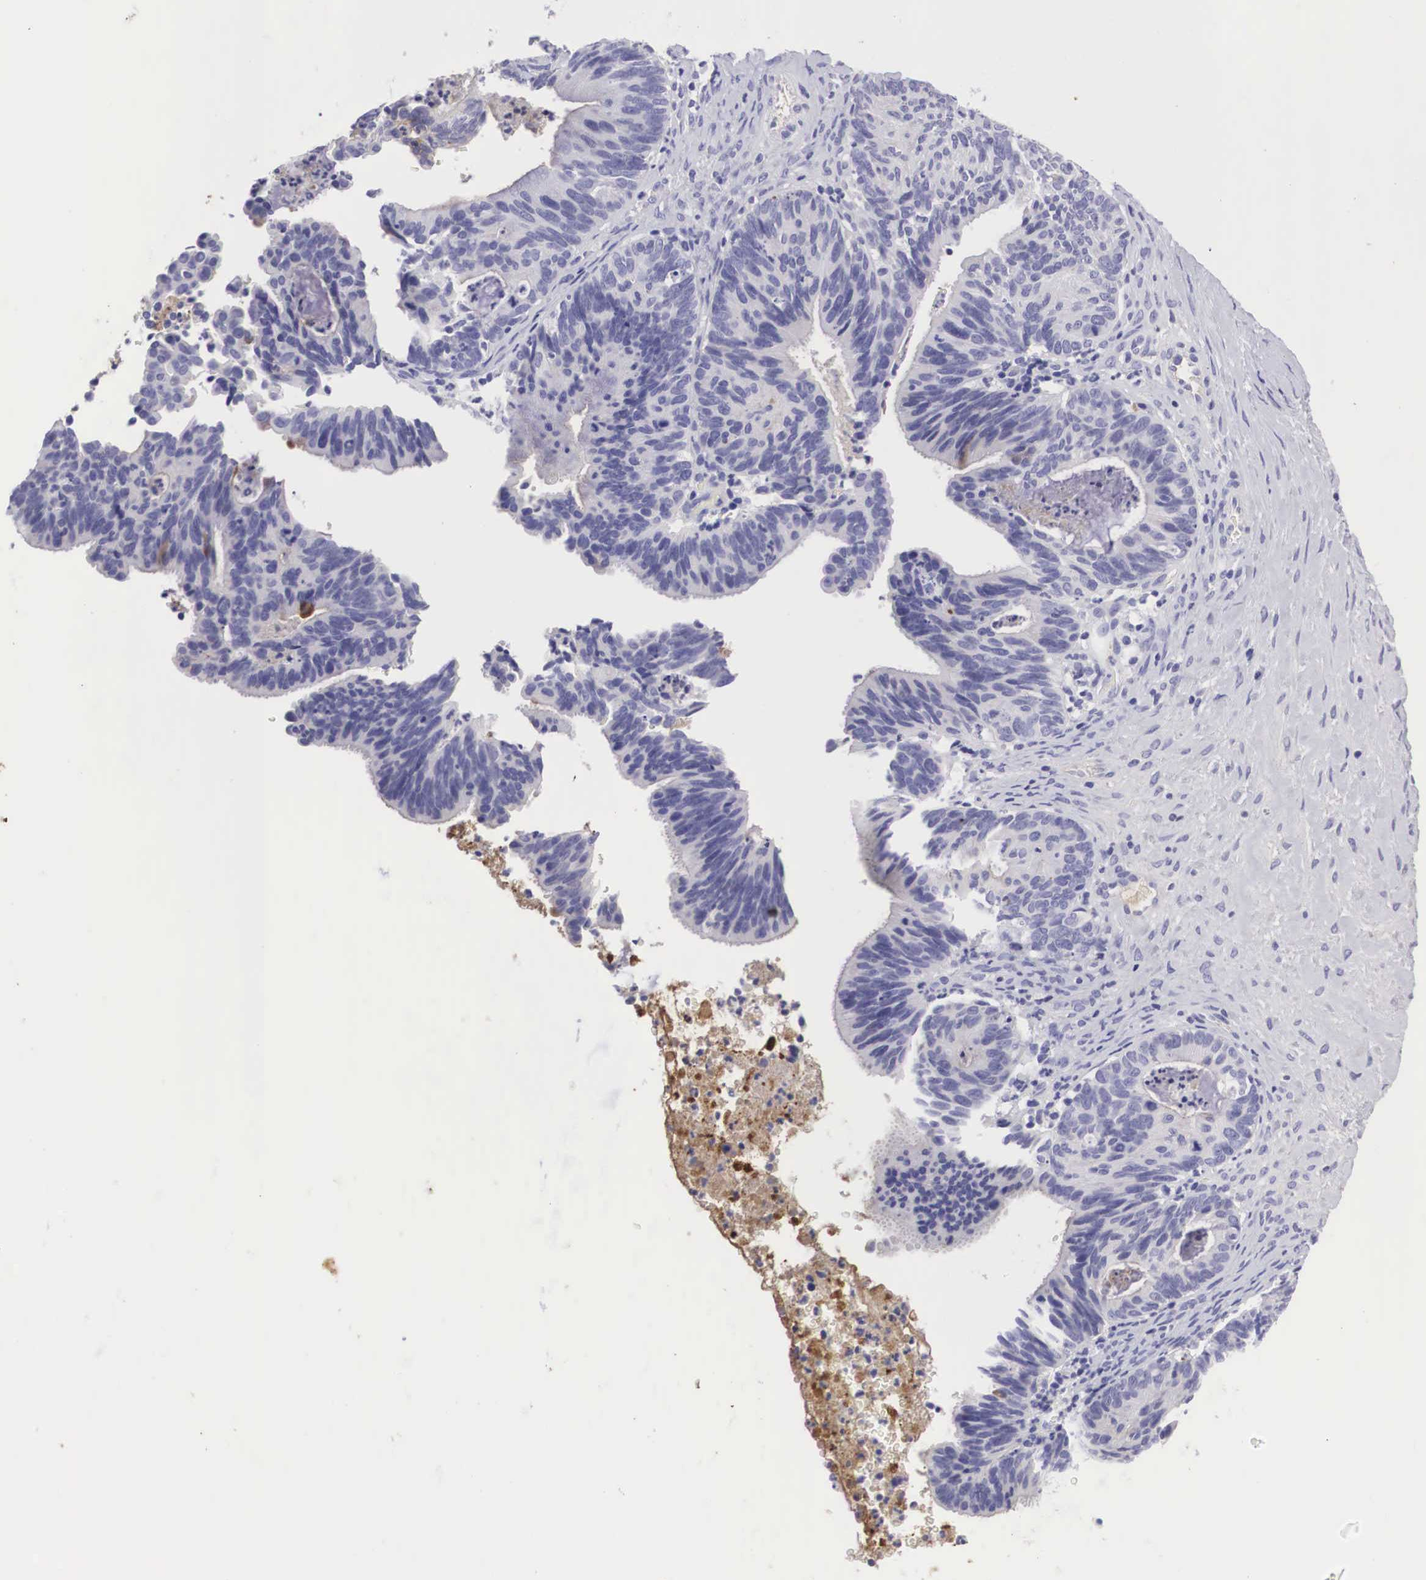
{"staining": {"intensity": "negative", "quantity": "none", "location": "none"}, "tissue": "ovarian cancer", "cell_type": "Tumor cells", "image_type": "cancer", "snomed": [{"axis": "morphology", "description": "Carcinoma, endometroid"}, {"axis": "topography", "description": "Ovary"}], "caption": "Protein analysis of endometroid carcinoma (ovarian) shows no significant staining in tumor cells. Brightfield microscopy of IHC stained with DAB (3,3'-diaminobenzidine) (brown) and hematoxylin (blue), captured at high magnification.", "gene": "CLU", "patient": {"sex": "female", "age": 52}}